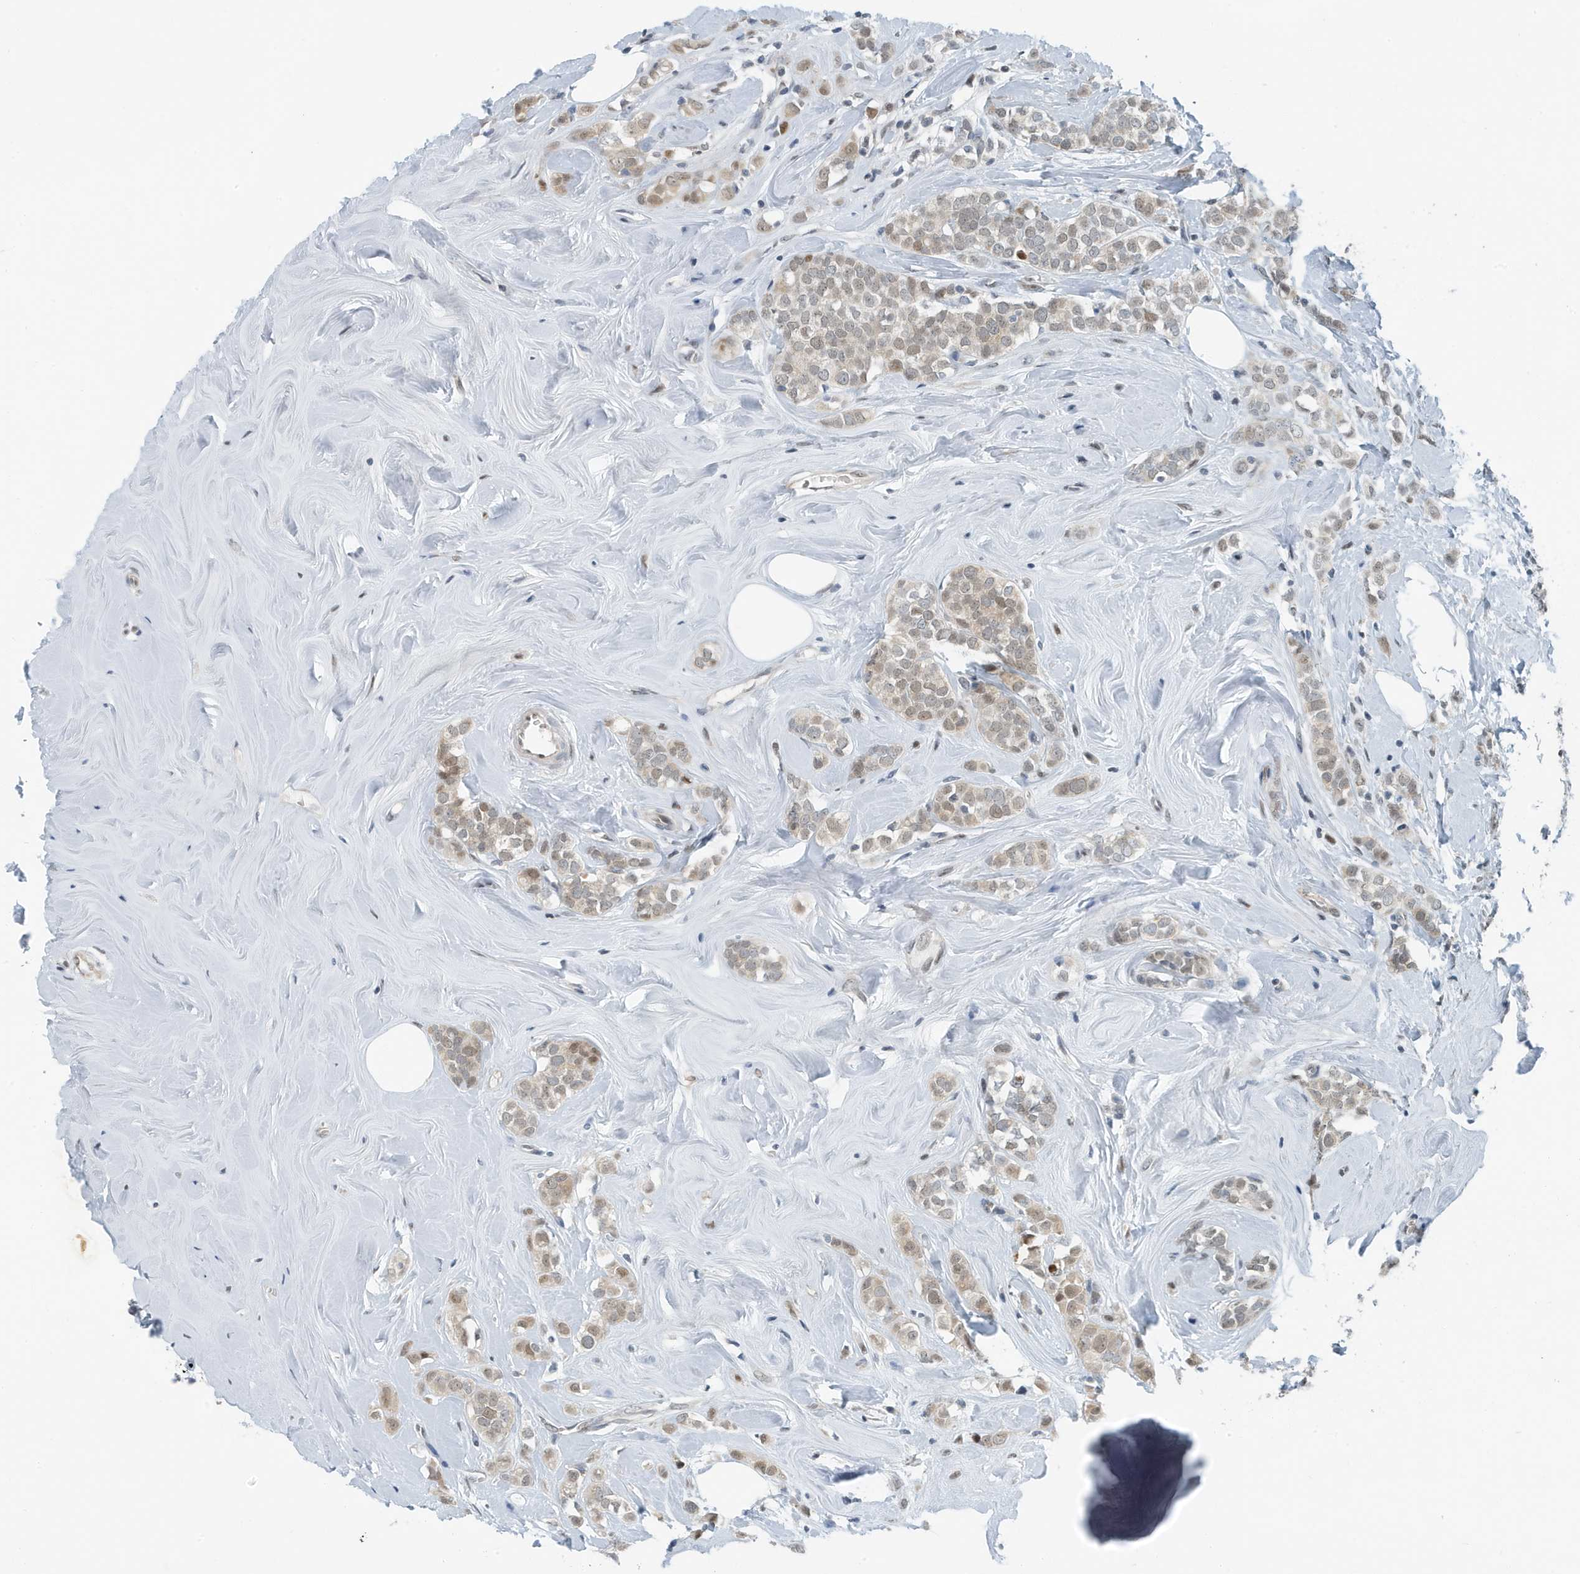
{"staining": {"intensity": "weak", "quantity": ">75%", "location": "cytoplasmic/membranous,nuclear"}, "tissue": "breast cancer", "cell_type": "Tumor cells", "image_type": "cancer", "snomed": [{"axis": "morphology", "description": "Lobular carcinoma"}, {"axis": "topography", "description": "Breast"}], "caption": "High-power microscopy captured an IHC micrograph of lobular carcinoma (breast), revealing weak cytoplasmic/membranous and nuclear expression in about >75% of tumor cells.", "gene": "KIF15", "patient": {"sex": "female", "age": 47}}